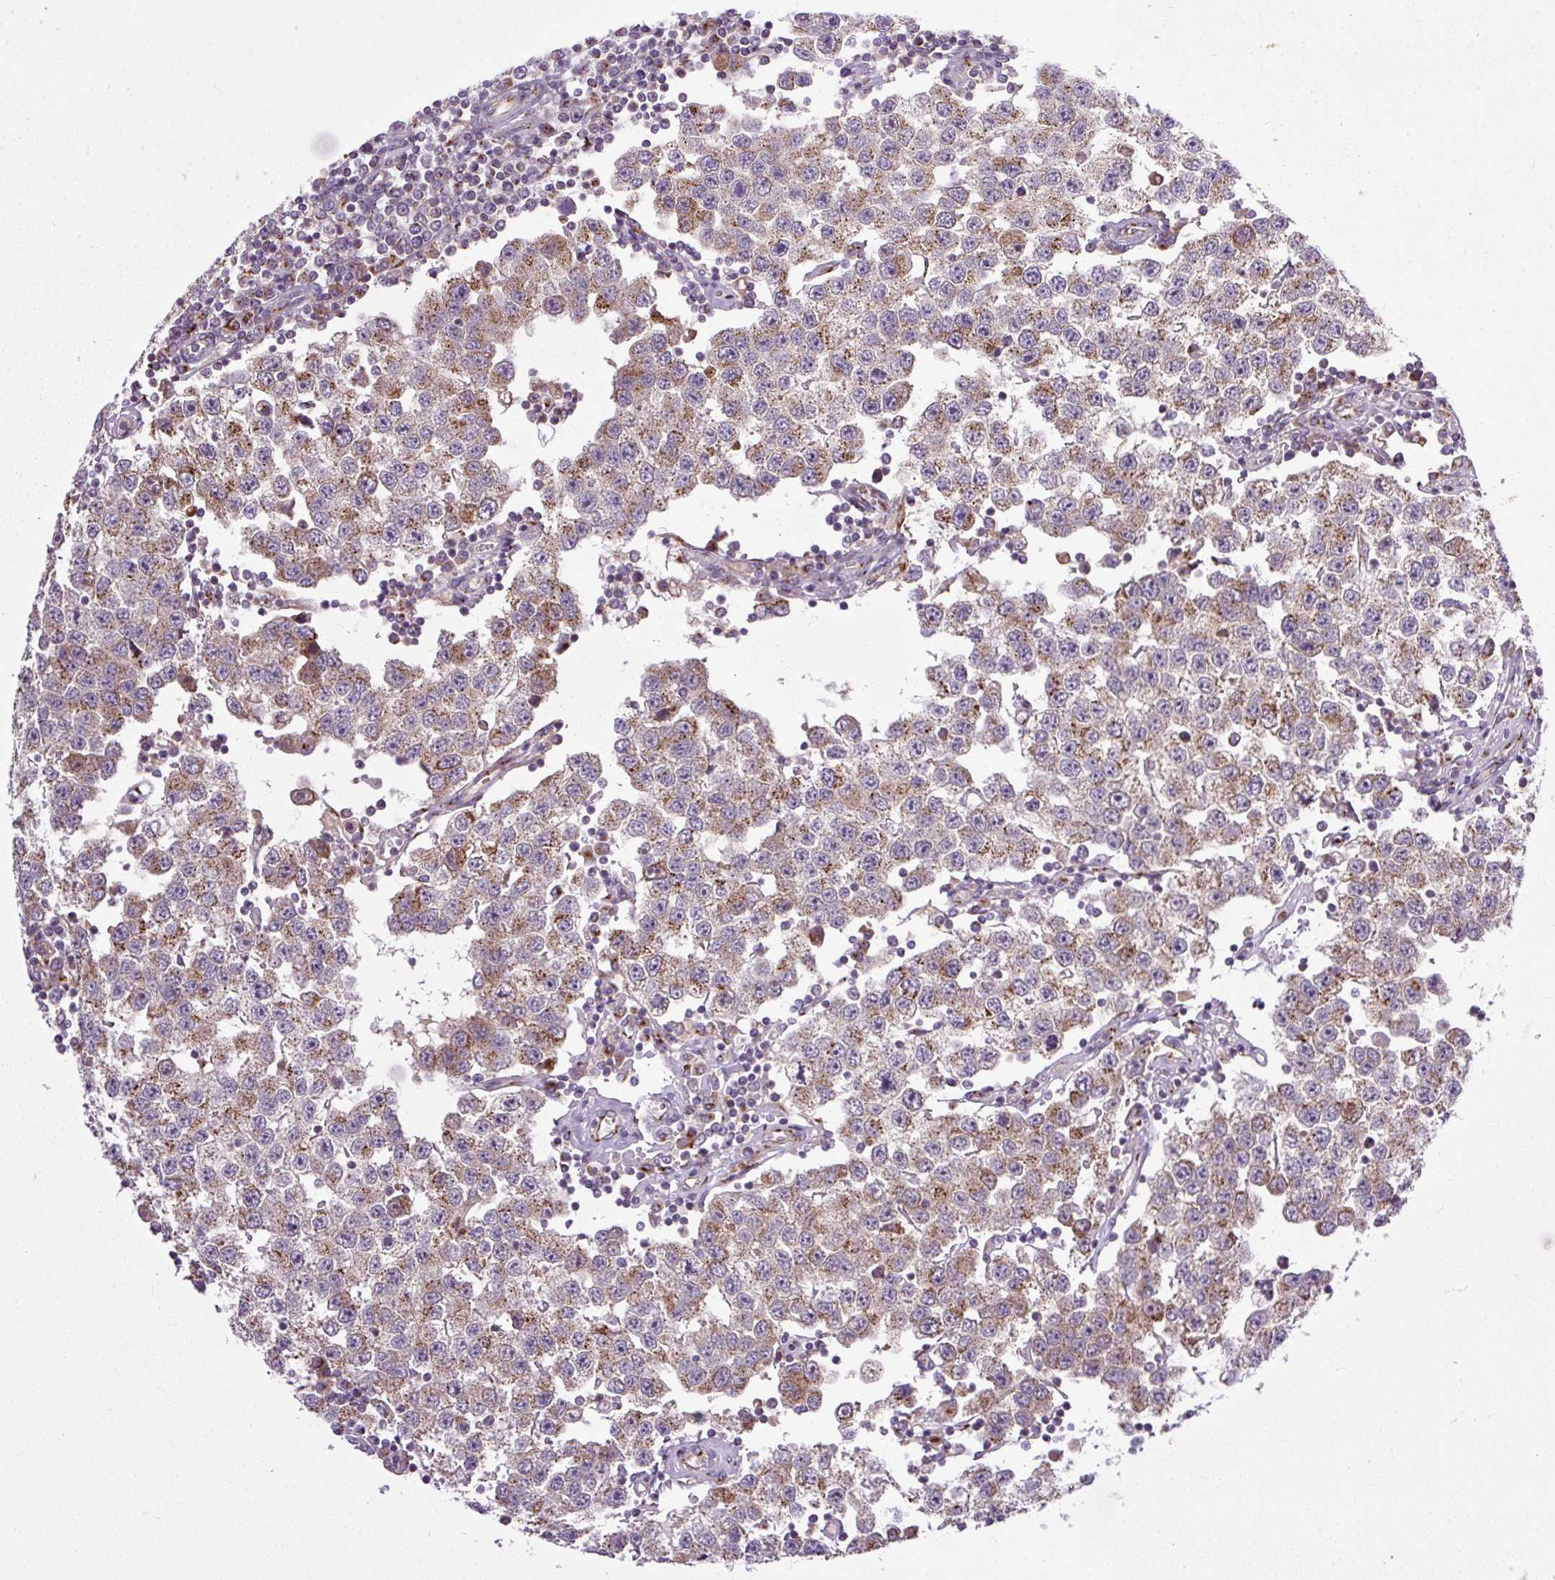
{"staining": {"intensity": "moderate", "quantity": "25%-75%", "location": "cytoplasmic/membranous"}, "tissue": "testis cancer", "cell_type": "Tumor cells", "image_type": "cancer", "snomed": [{"axis": "morphology", "description": "Seminoma, NOS"}, {"axis": "topography", "description": "Testis"}], "caption": "The immunohistochemical stain shows moderate cytoplasmic/membranous positivity in tumor cells of testis cancer (seminoma) tissue. The protein of interest is shown in brown color, while the nuclei are stained blue.", "gene": "MSMP", "patient": {"sex": "male", "age": 34}}